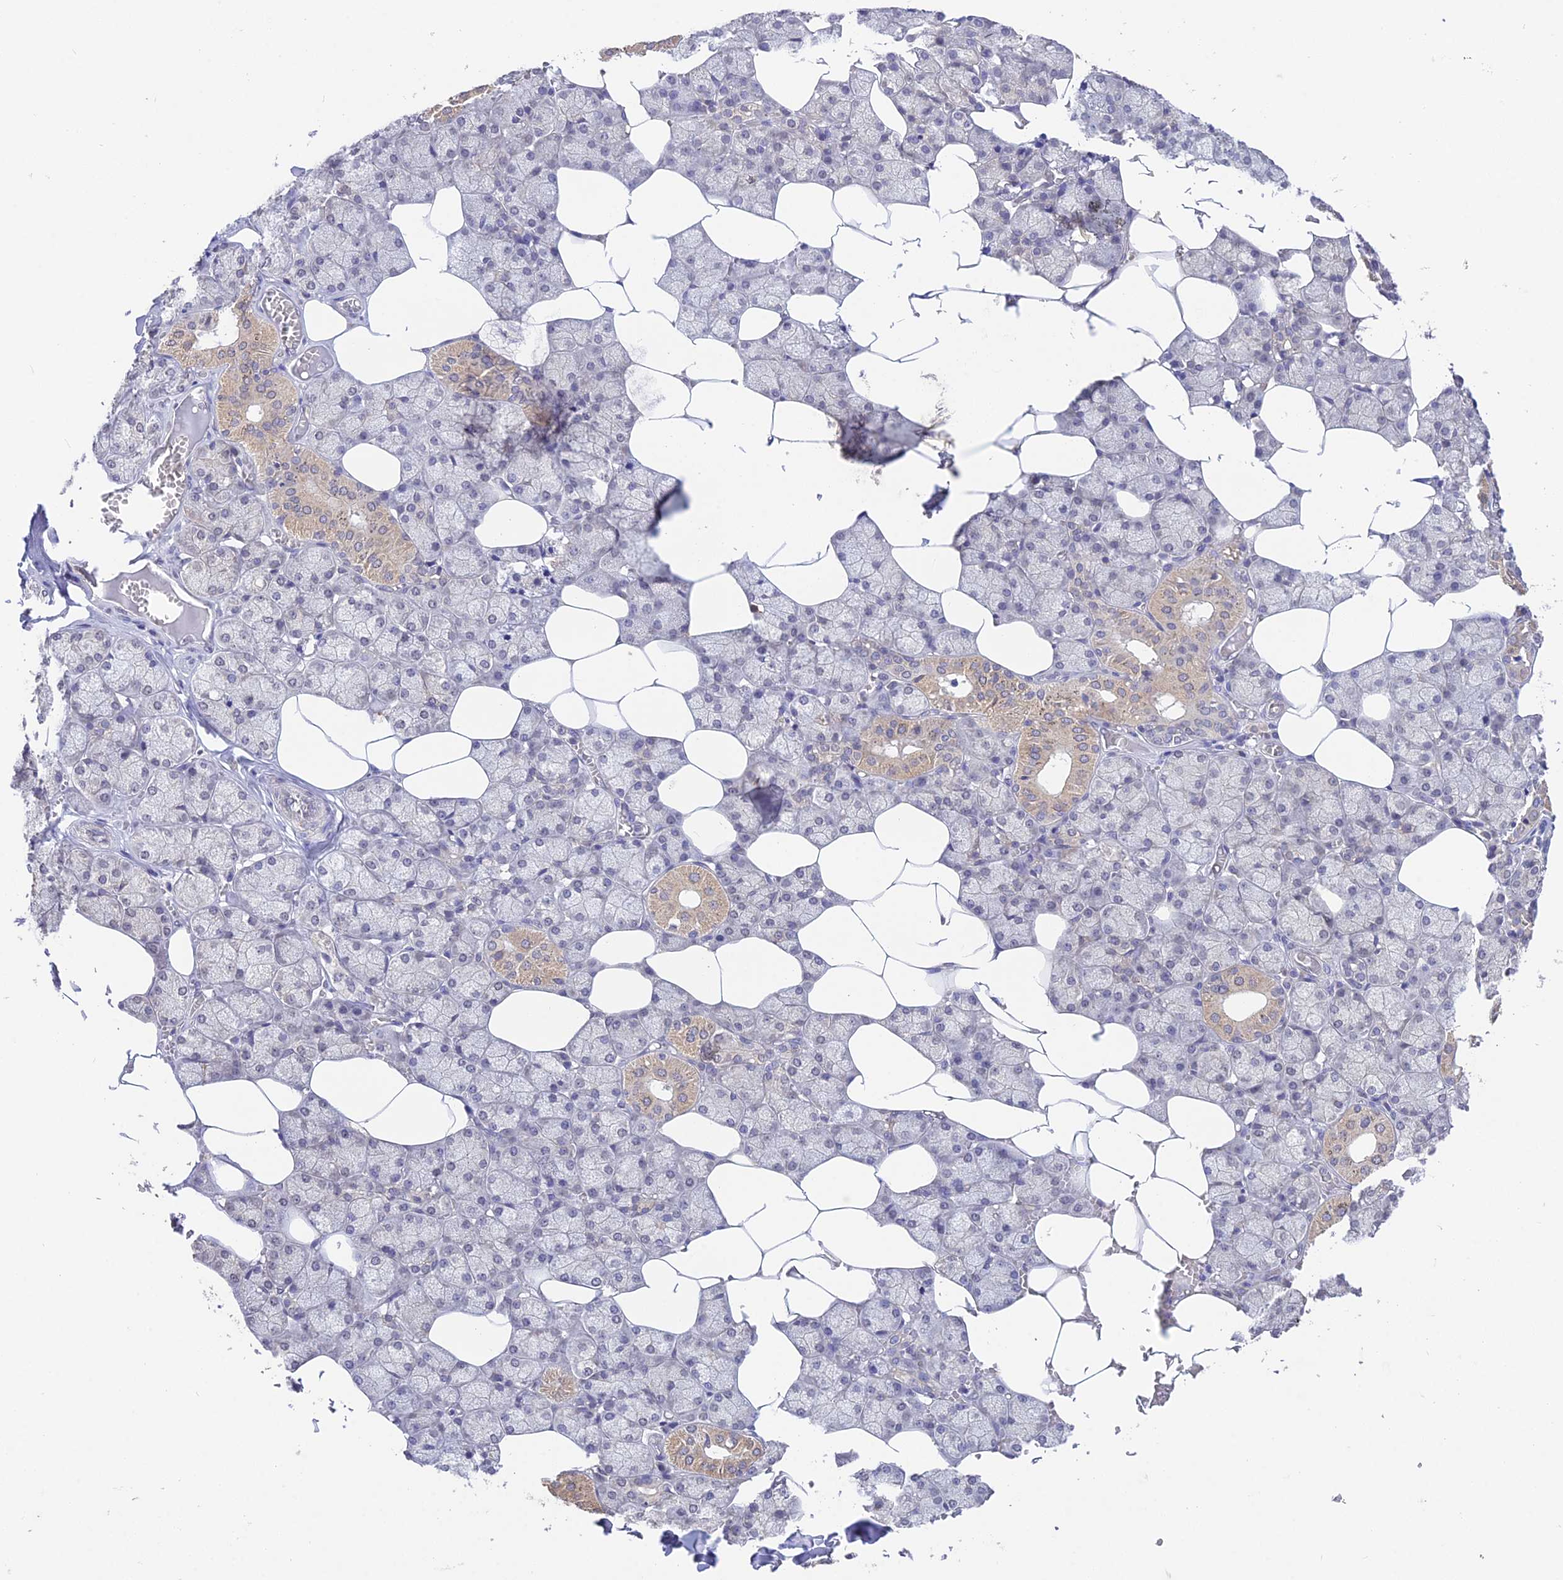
{"staining": {"intensity": "moderate", "quantity": "<25%", "location": "cytoplasmic/membranous"}, "tissue": "salivary gland", "cell_type": "Glandular cells", "image_type": "normal", "snomed": [{"axis": "morphology", "description": "Normal tissue, NOS"}, {"axis": "topography", "description": "Salivary gland"}], "caption": "Protein staining by immunohistochemistry (IHC) displays moderate cytoplasmic/membranous staining in approximately <25% of glandular cells in benign salivary gland. (DAB IHC with brightfield microscopy, high magnification).", "gene": "PGK1", "patient": {"sex": "male", "age": 62}}